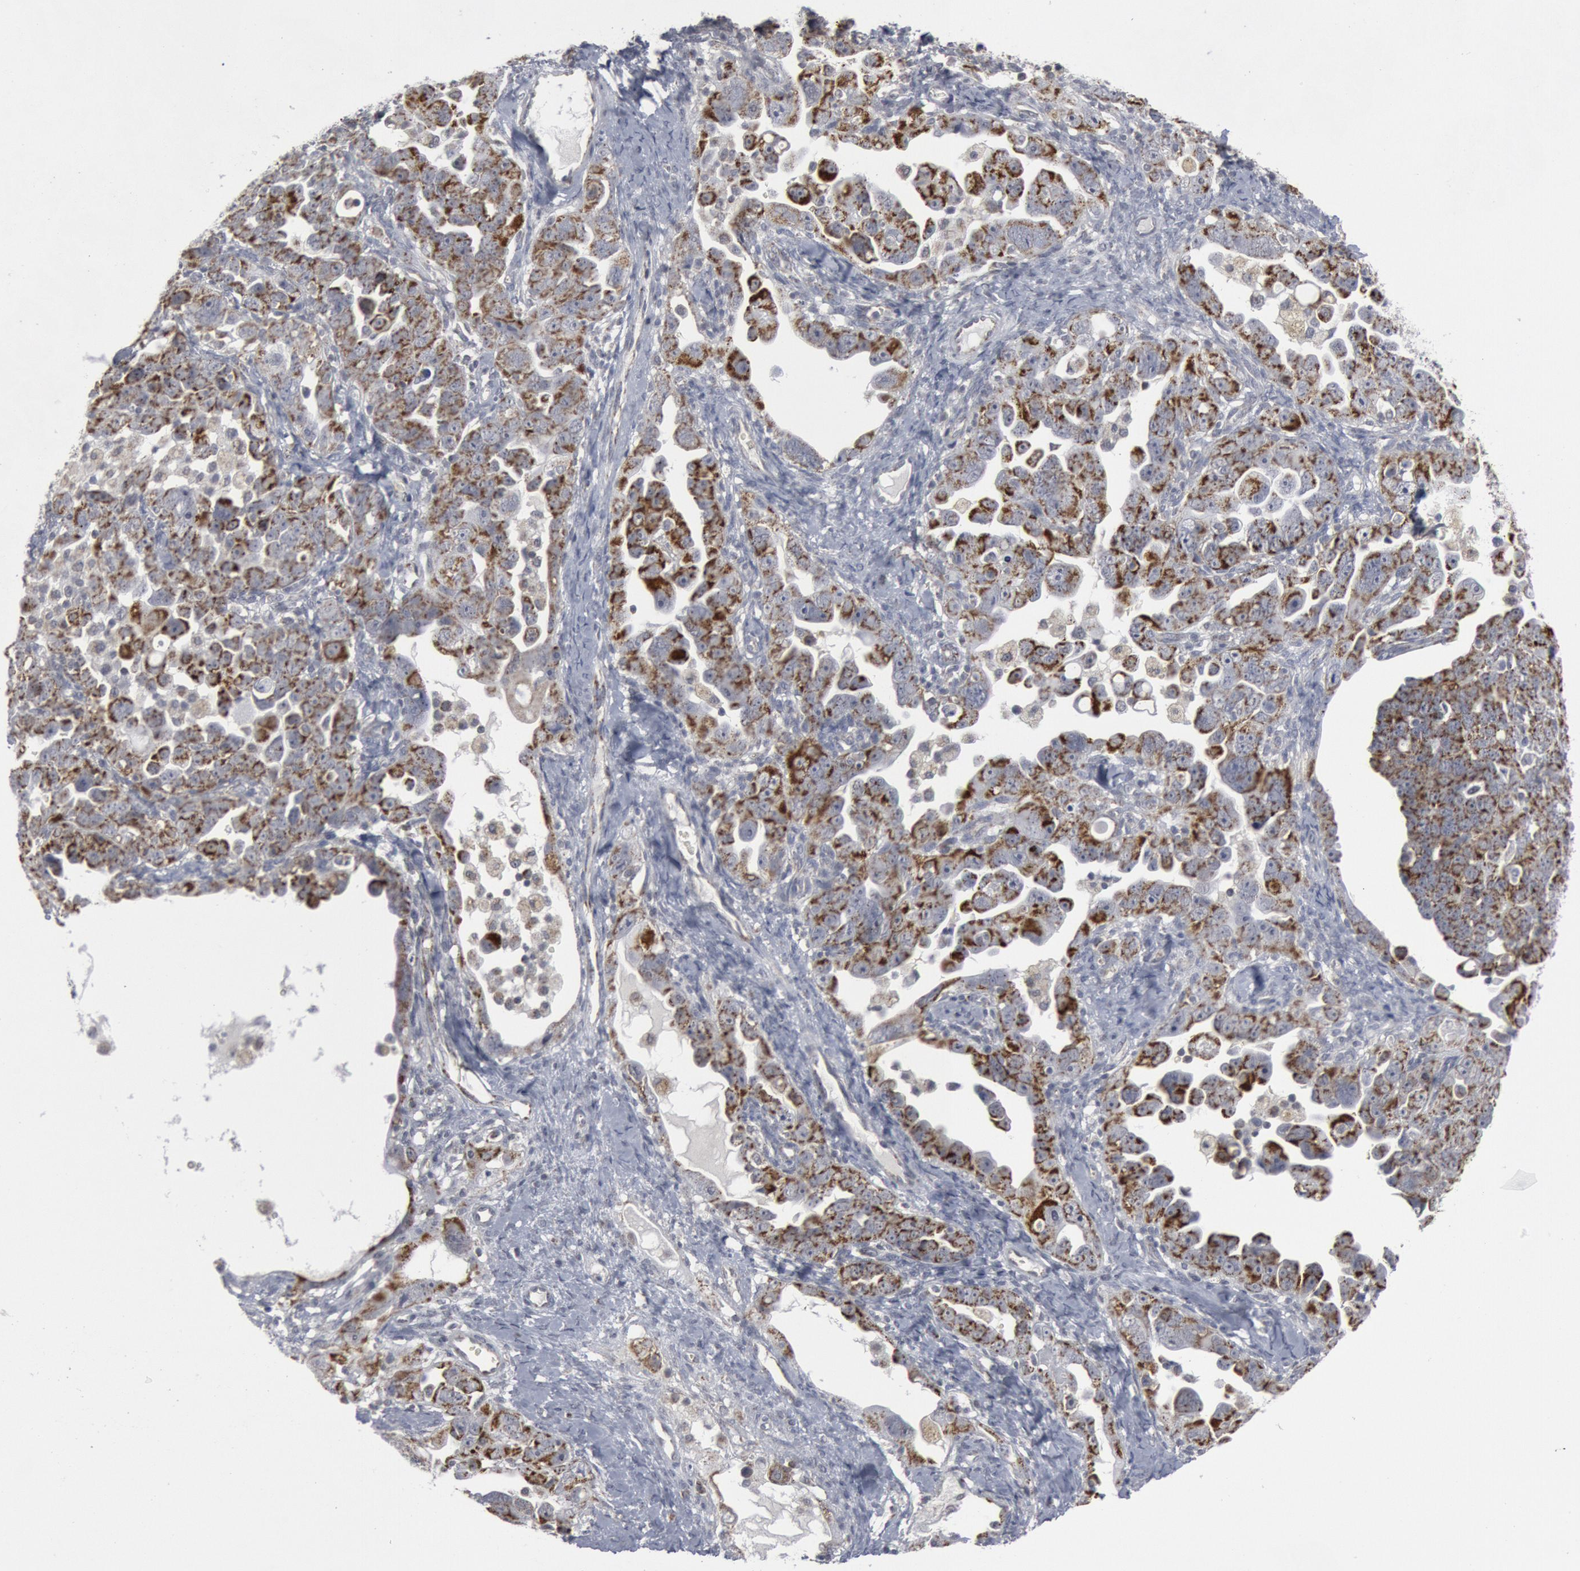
{"staining": {"intensity": "moderate", "quantity": "25%-75%", "location": "cytoplasmic/membranous"}, "tissue": "ovarian cancer", "cell_type": "Tumor cells", "image_type": "cancer", "snomed": [{"axis": "morphology", "description": "Cystadenocarcinoma, serous, NOS"}, {"axis": "topography", "description": "Ovary"}], "caption": "Tumor cells reveal moderate cytoplasmic/membranous staining in approximately 25%-75% of cells in ovarian cancer (serous cystadenocarcinoma).", "gene": "CASP9", "patient": {"sex": "female", "age": 66}}